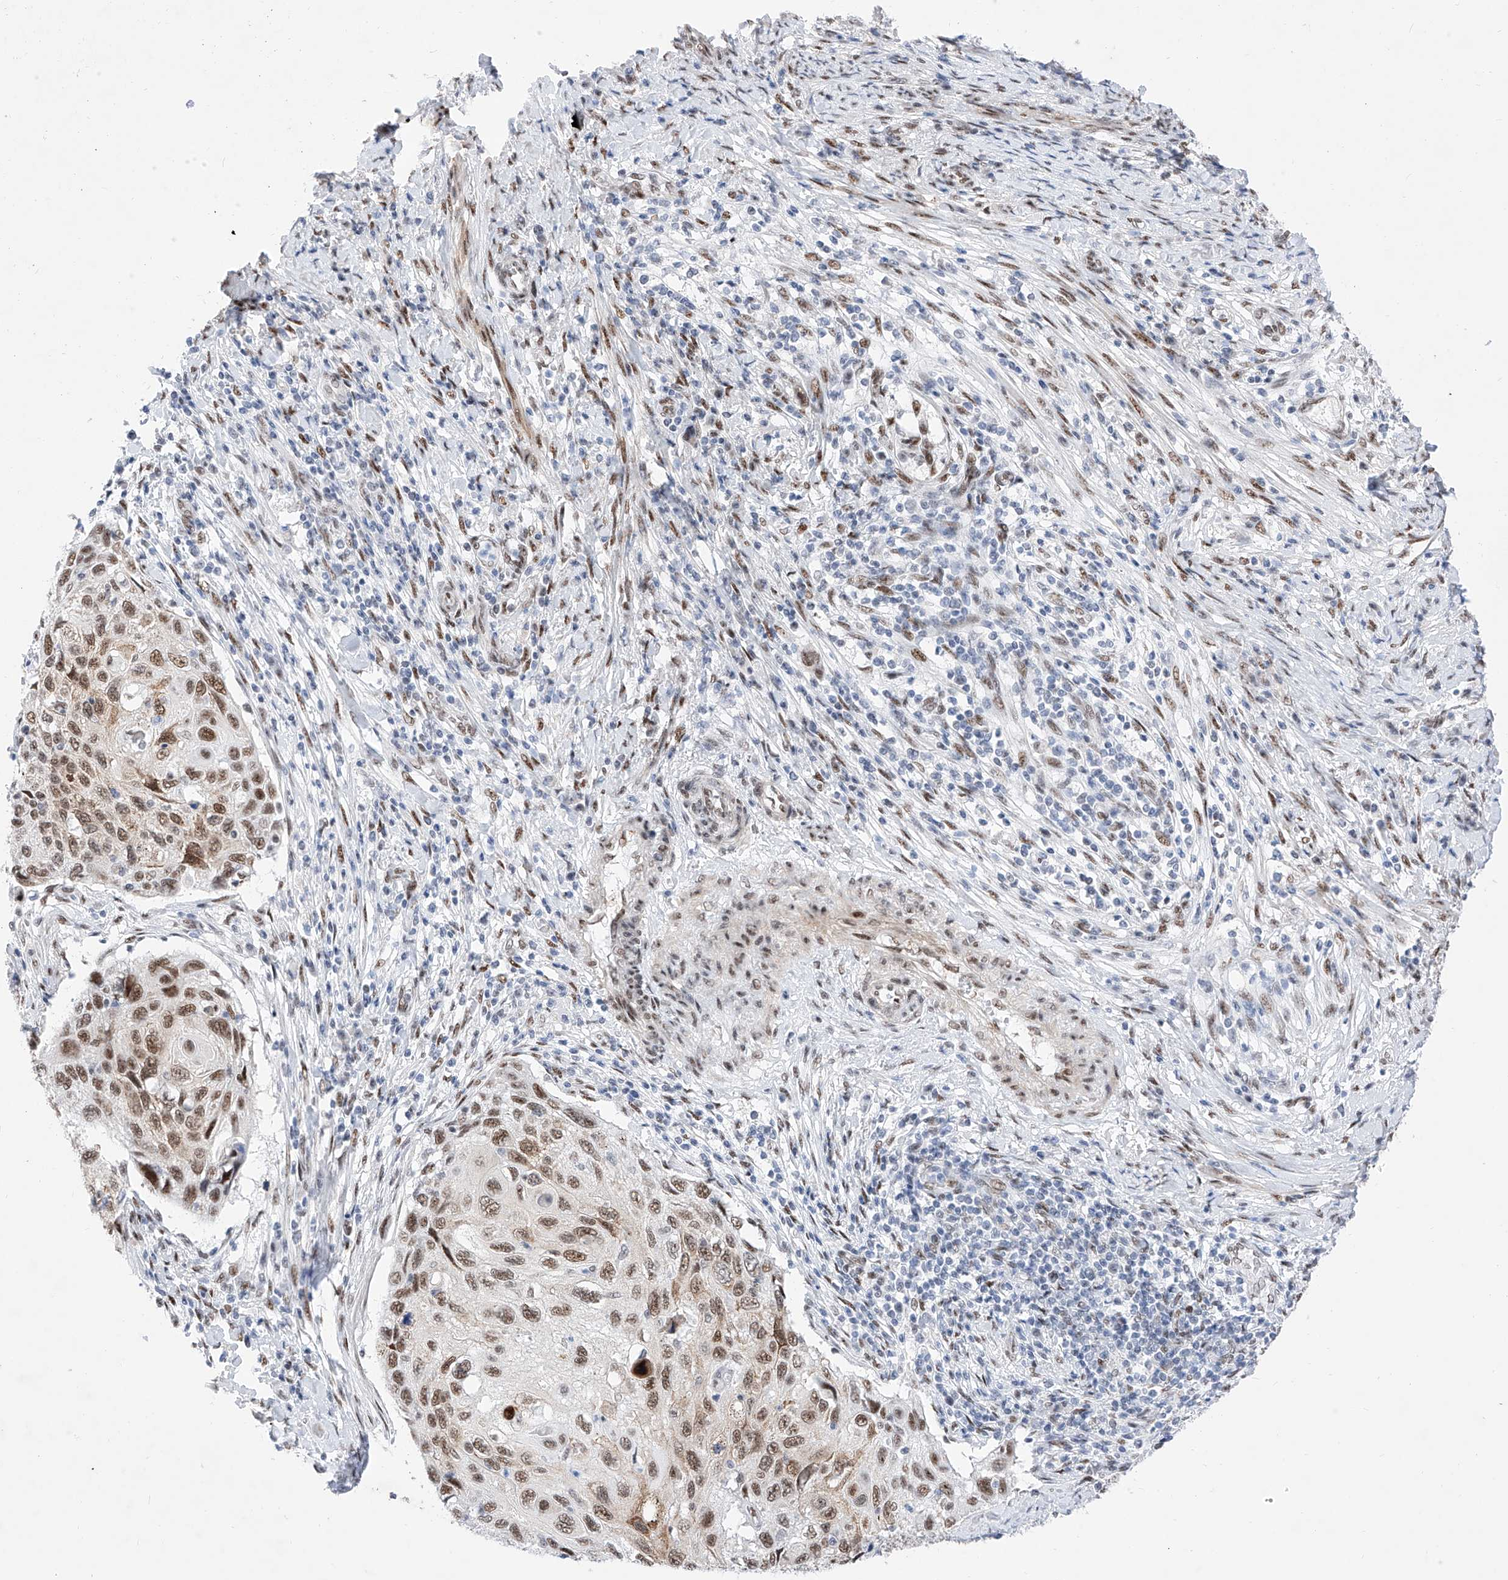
{"staining": {"intensity": "moderate", "quantity": ">75%", "location": "nuclear"}, "tissue": "cervical cancer", "cell_type": "Tumor cells", "image_type": "cancer", "snomed": [{"axis": "morphology", "description": "Squamous cell carcinoma, NOS"}, {"axis": "topography", "description": "Cervix"}], "caption": "The photomicrograph shows immunohistochemical staining of cervical cancer. There is moderate nuclear staining is seen in about >75% of tumor cells.", "gene": "ATN1", "patient": {"sex": "female", "age": 70}}